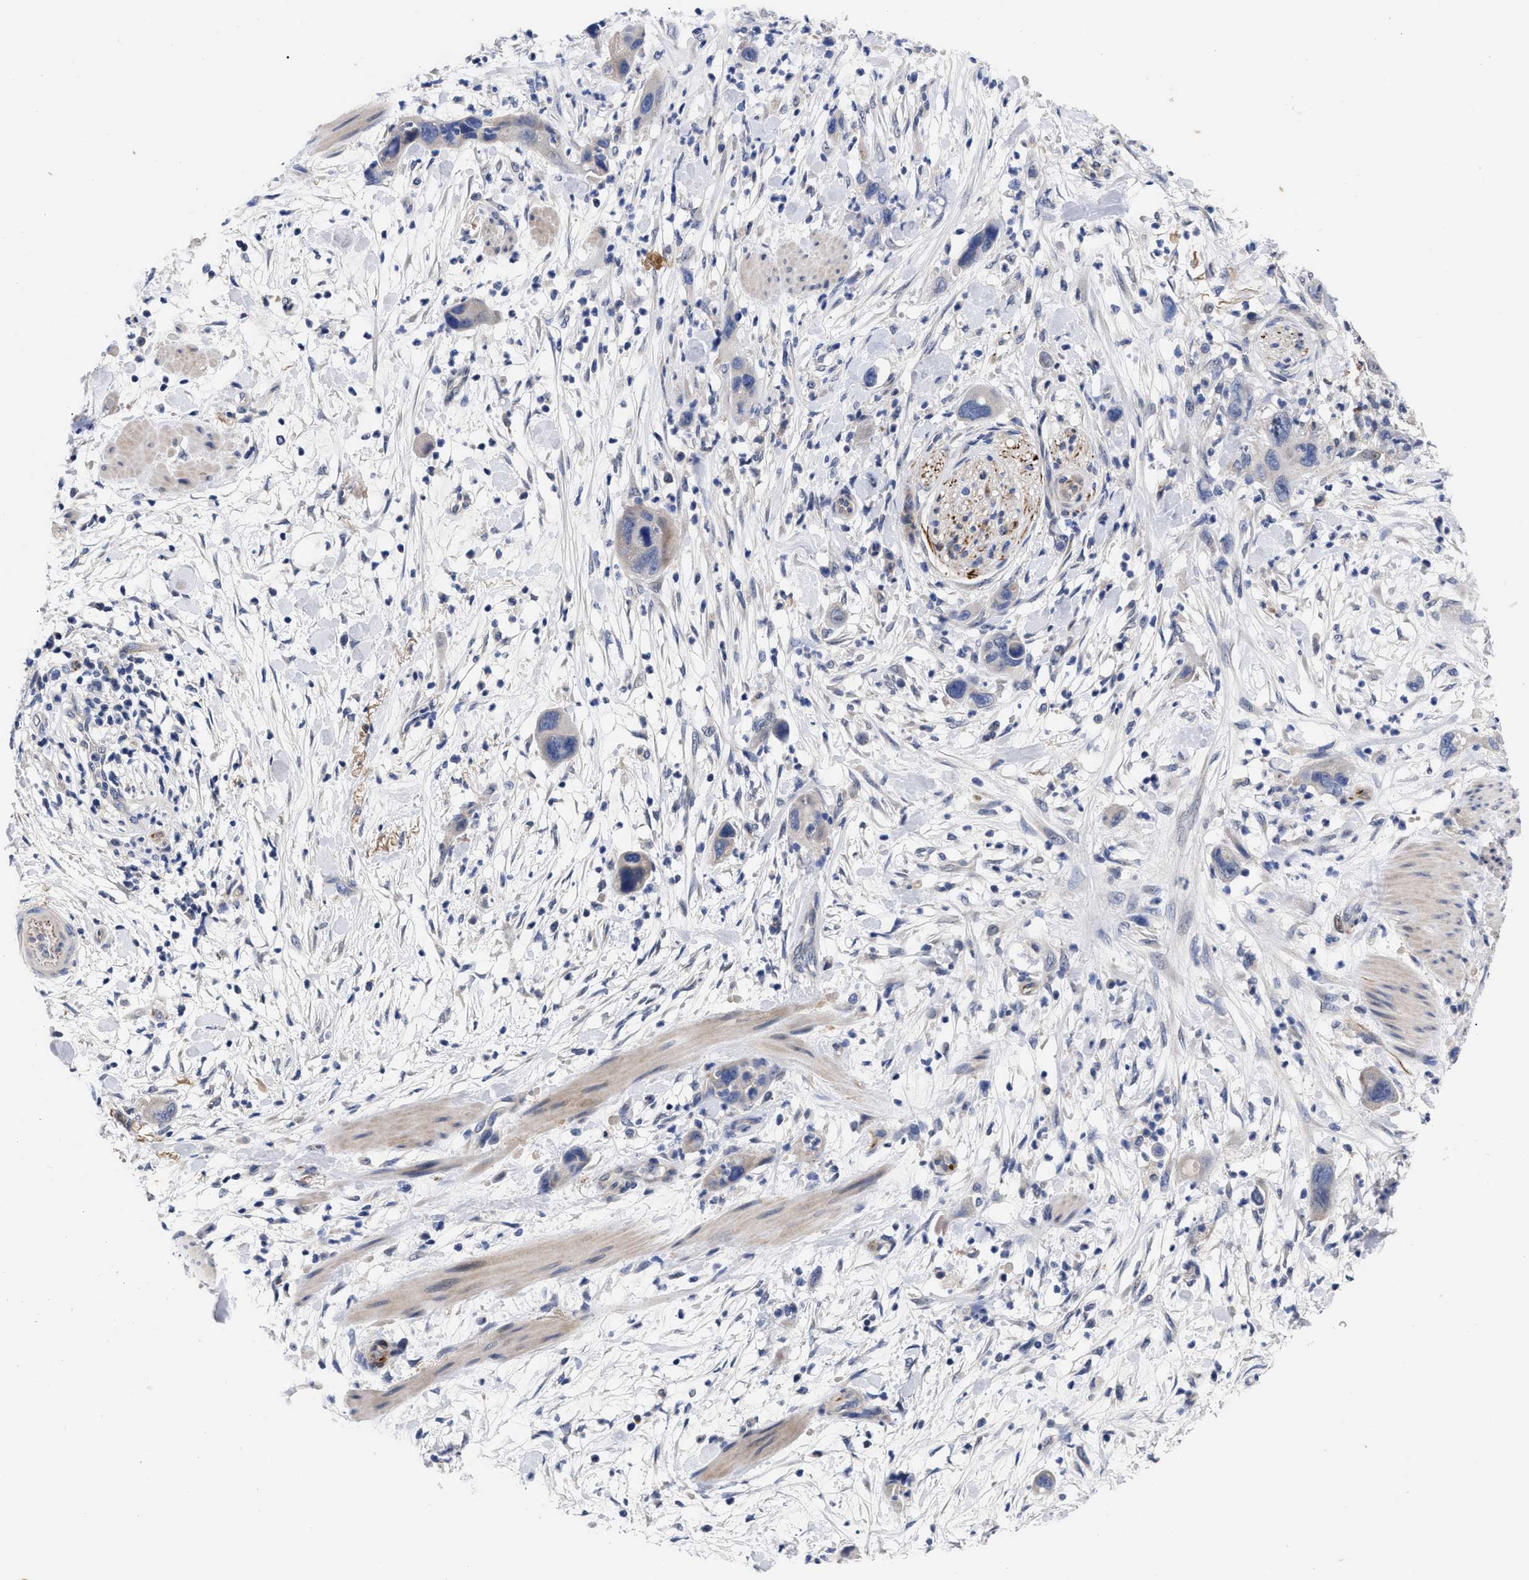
{"staining": {"intensity": "negative", "quantity": "none", "location": "none"}, "tissue": "pancreatic cancer", "cell_type": "Tumor cells", "image_type": "cancer", "snomed": [{"axis": "morphology", "description": "Adenocarcinoma, NOS"}, {"axis": "topography", "description": "Pancreas"}], "caption": "Tumor cells show no significant protein staining in adenocarcinoma (pancreatic). (Brightfield microscopy of DAB (3,3'-diaminobenzidine) immunohistochemistry (IHC) at high magnification).", "gene": "CCN5", "patient": {"sex": "female", "age": 71}}